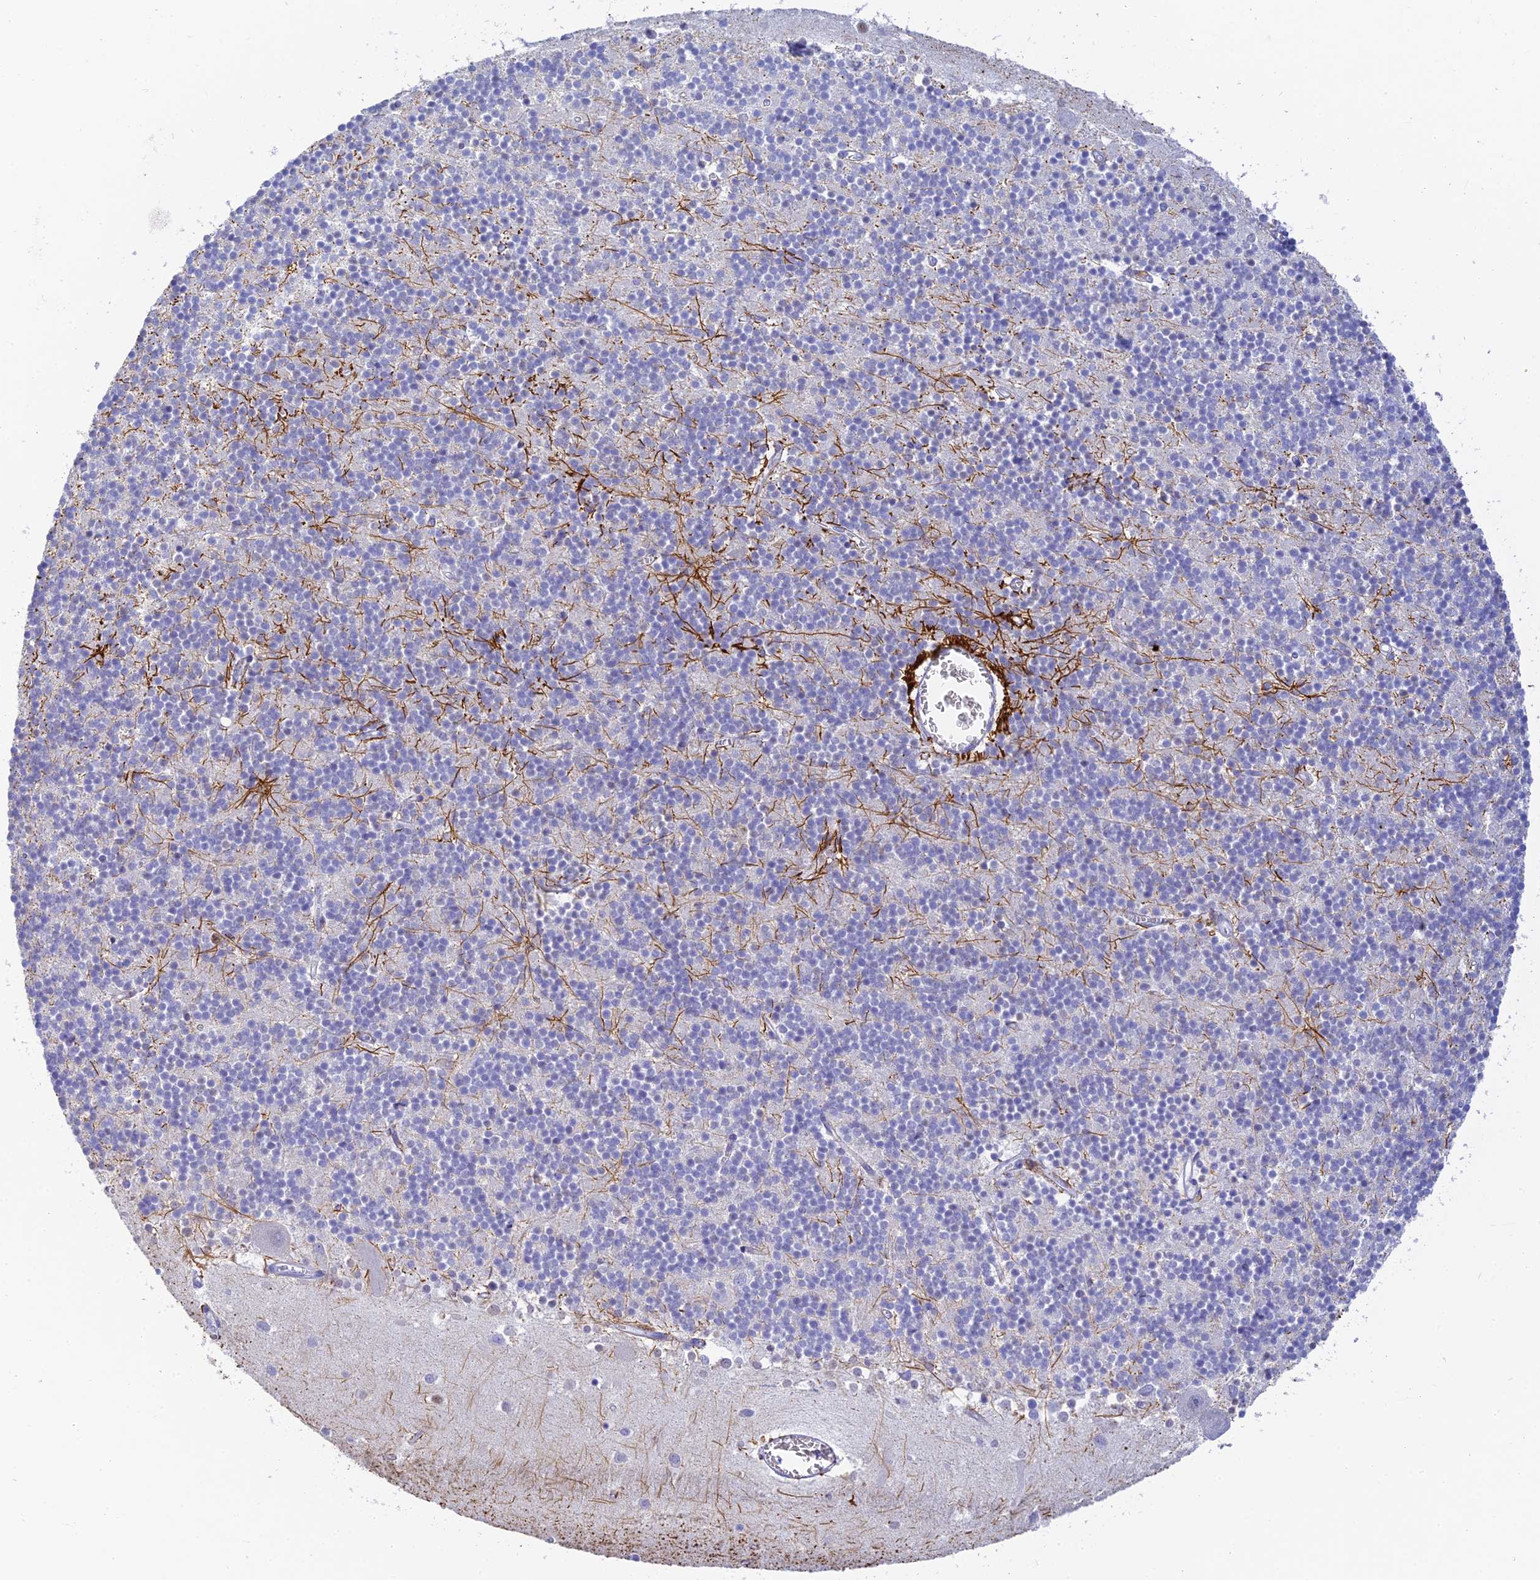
{"staining": {"intensity": "negative", "quantity": "none", "location": "none"}, "tissue": "cerebellum", "cell_type": "Cells in granular layer", "image_type": "normal", "snomed": [{"axis": "morphology", "description": "Normal tissue, NOS"}, {"axis": "topography", "description": "Cerebellum"}], "caption": "Immunohistochemistry (IHC) photomicrograph of normal human cerebellum stained for a protein (brown), which exhibits no positivity in cells in granular layer.", "gene": "INTS13", "patient": {"sex": "male", "age": 54}}